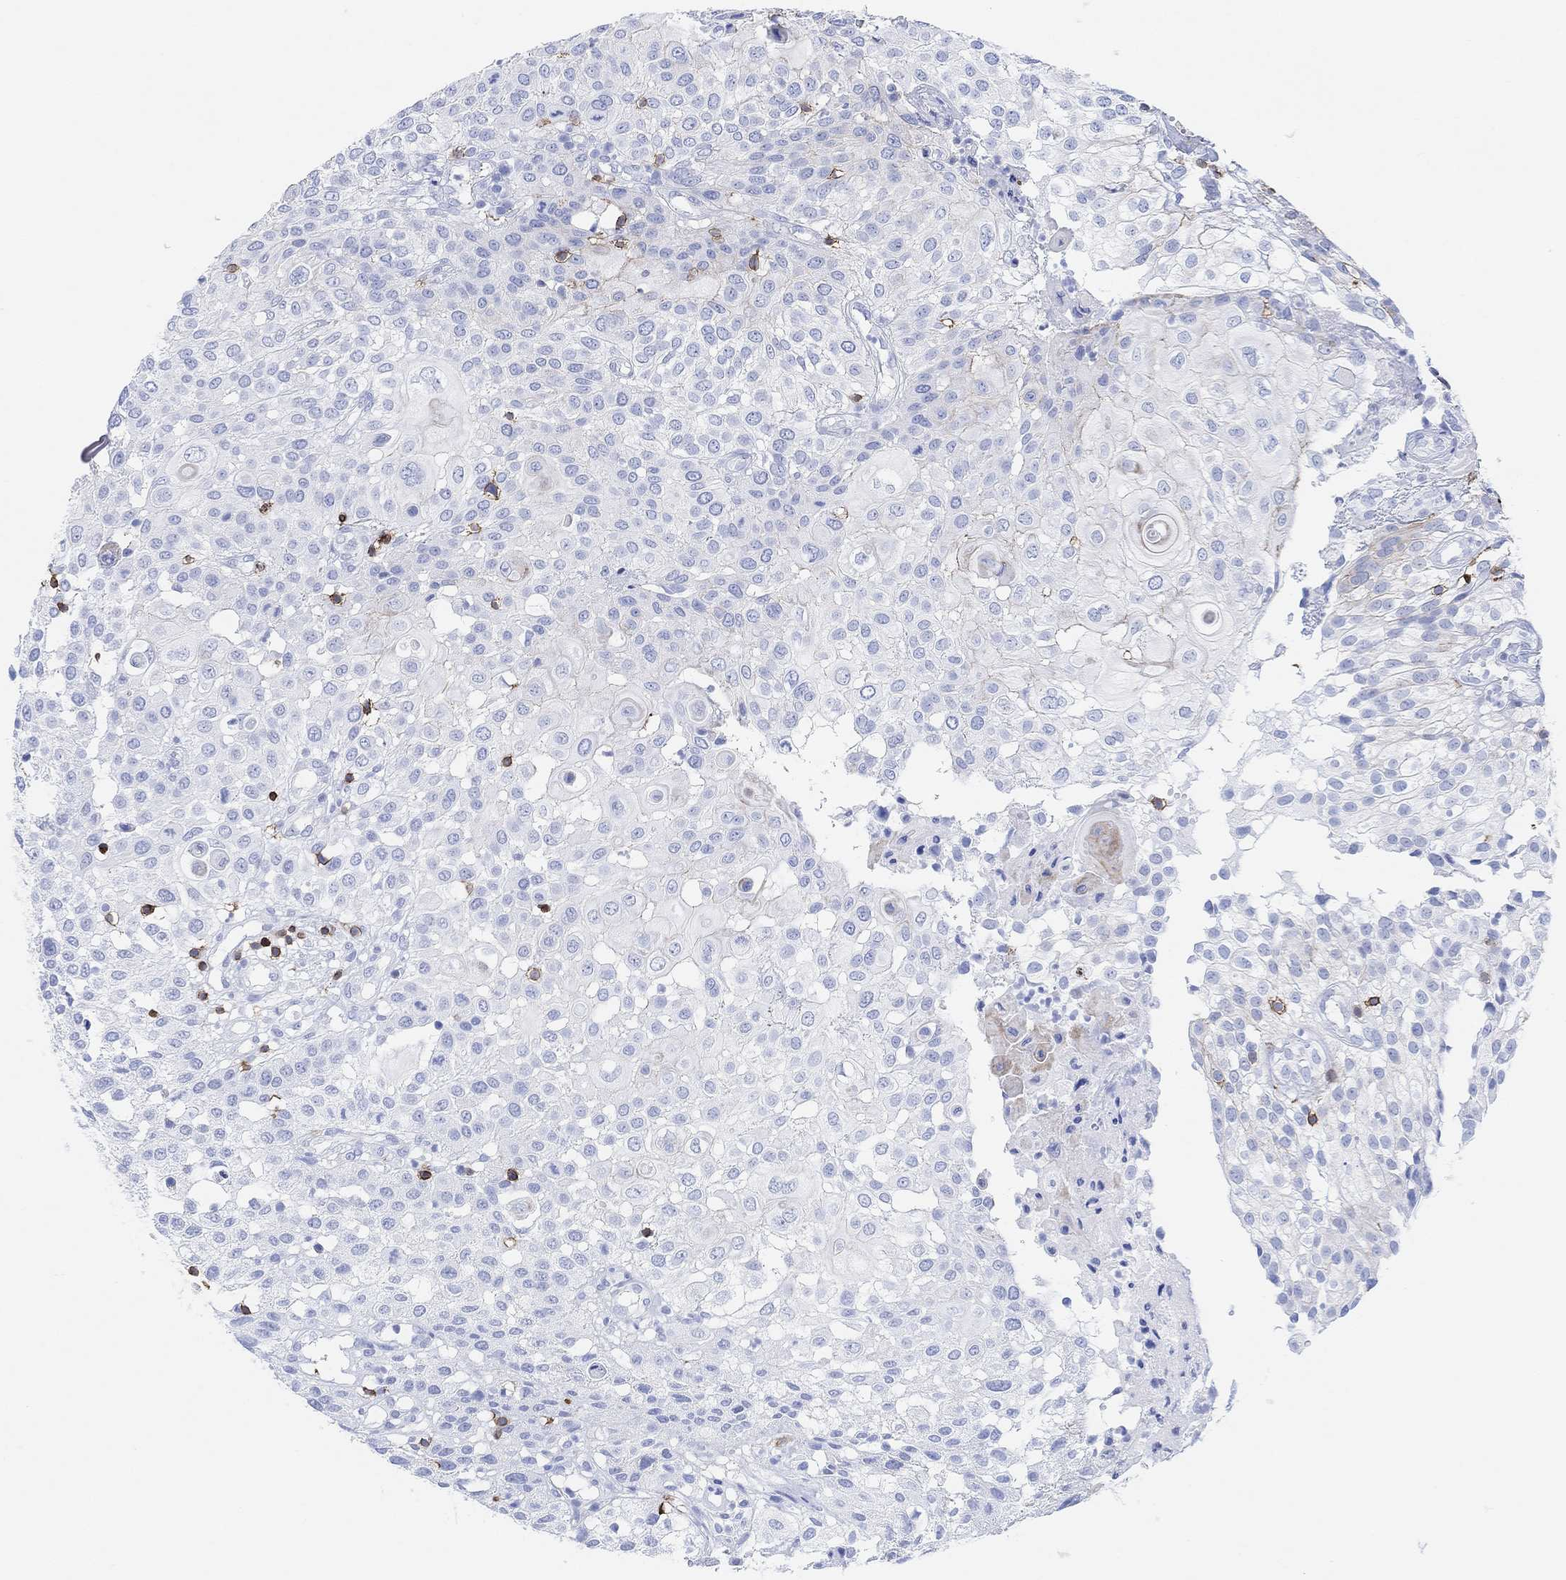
{"staining": {"intensity": "negative", "quantity": "none", "location": "none"}, "tissue": "urothelial cancer", "cell_type": "Tumor cells", "image_type": "cancer", "snomed": [{"axis": "morphology", "description": "Urothelial carcinoma, High grade"}, {"axis": "topography", "description": "Urinary bladder"}], "caption": "This is a histopathology image of immunohistochemistry staining of high-grade urothelial carcinoma, which shows no positivity in tumor cells.", "gene": "GPR65", "patient": {"sex": "female", "age": 79}}